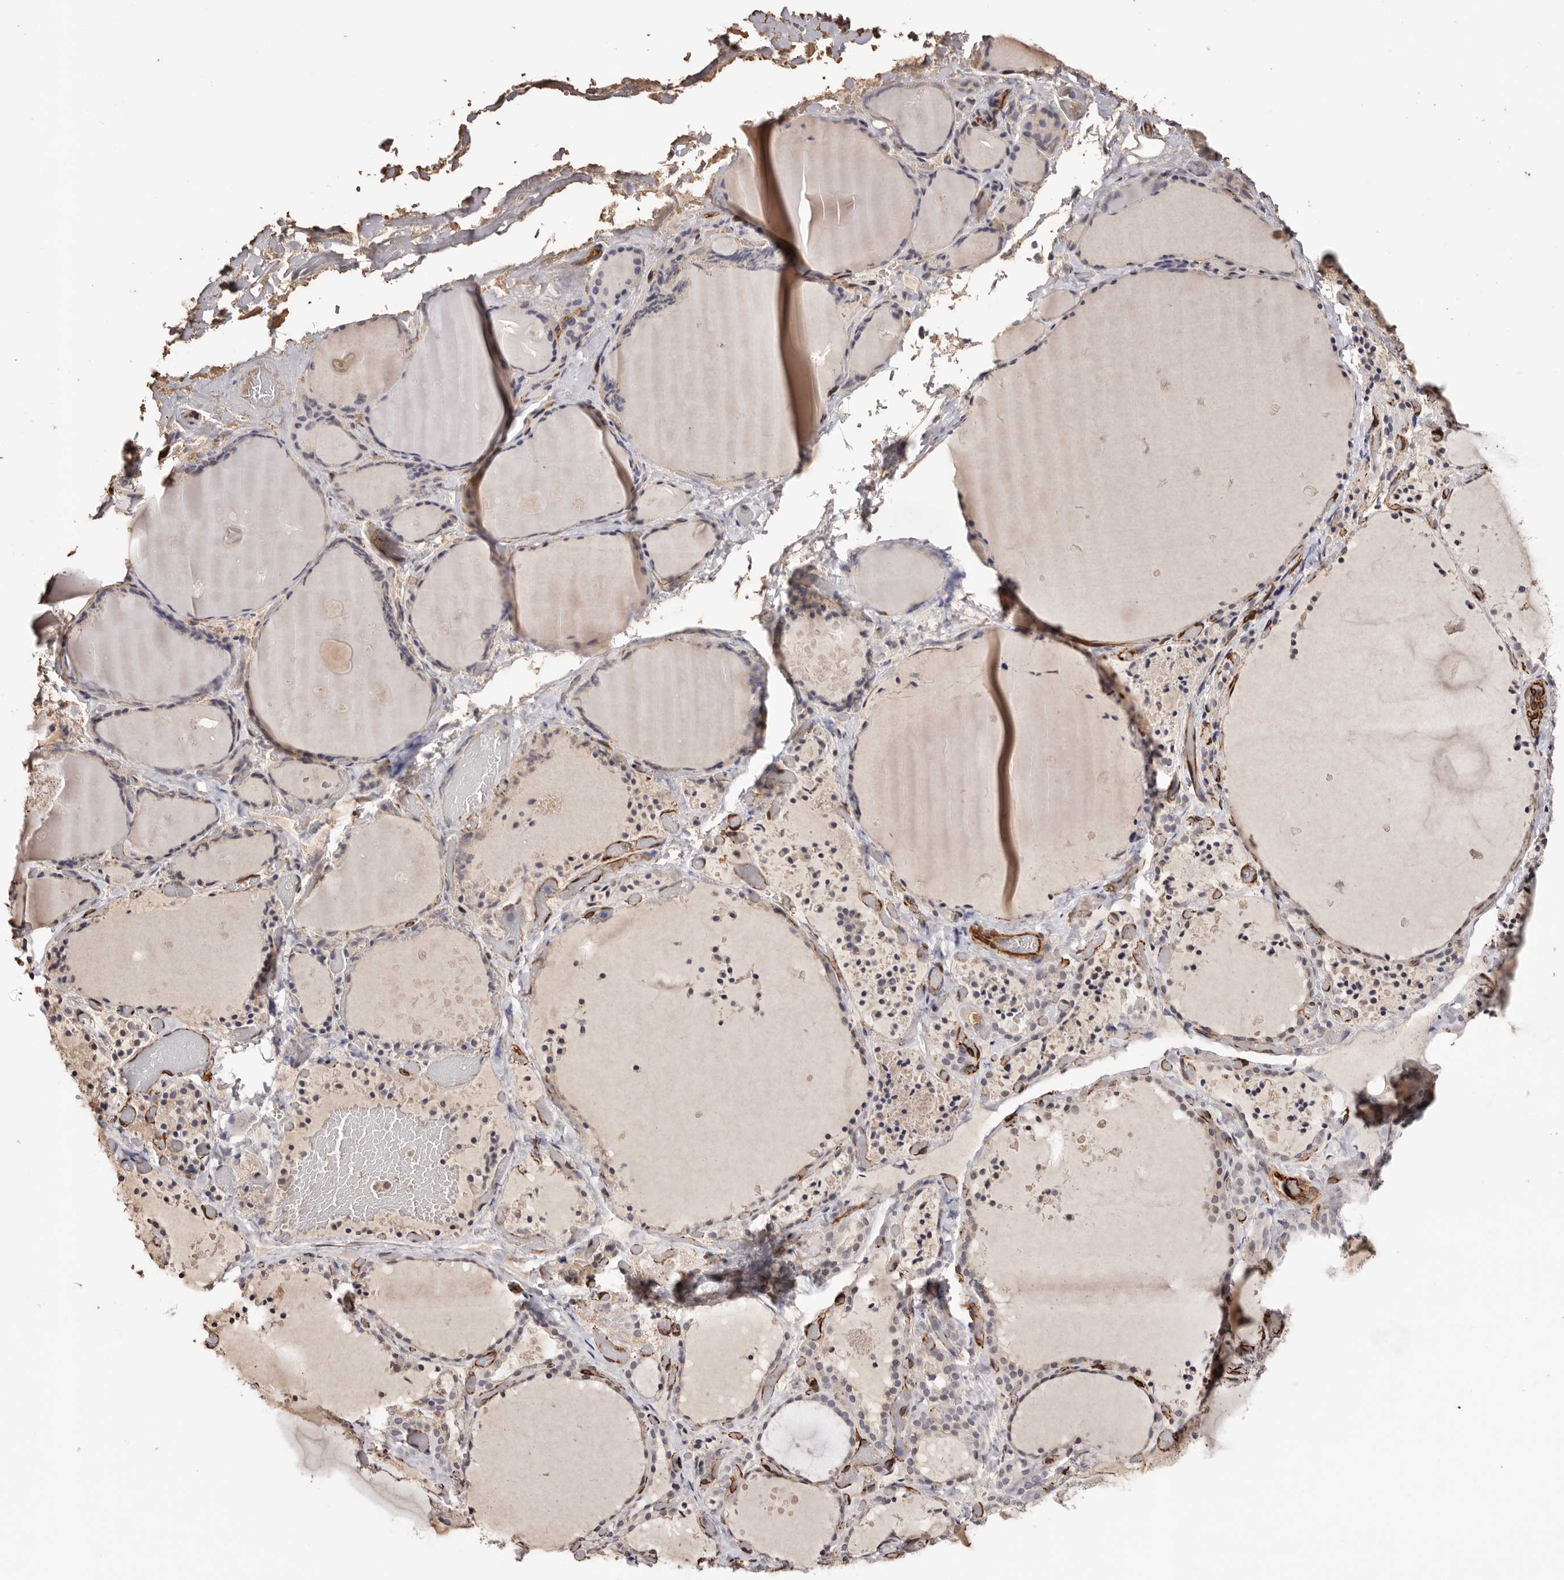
{"staining": {"intensity": "weak", "quantity": "<25%", "location": "cytoplasmic/membranous"}, "tissue": "thyroid gland", "cell_type": "Glandular cells", "image_type": "normal", "snomed": [{"axis": "morphology", "description": "Normal tissue, NOS"}, {"axis": "topography", "description": "Thyroid gland"}], "caption": "DAB (3,3'-diaminobenzidine) immunohistochemical staining of unremarkable human thyroid gland exhibits no significant staining in glandular cells. (DAB (3,3'-diaminobenzidine) immunohistochemistry (IHC), high magnification).", "gene": "ZNF557", "patient": {"sex": "female", "age": 44}}